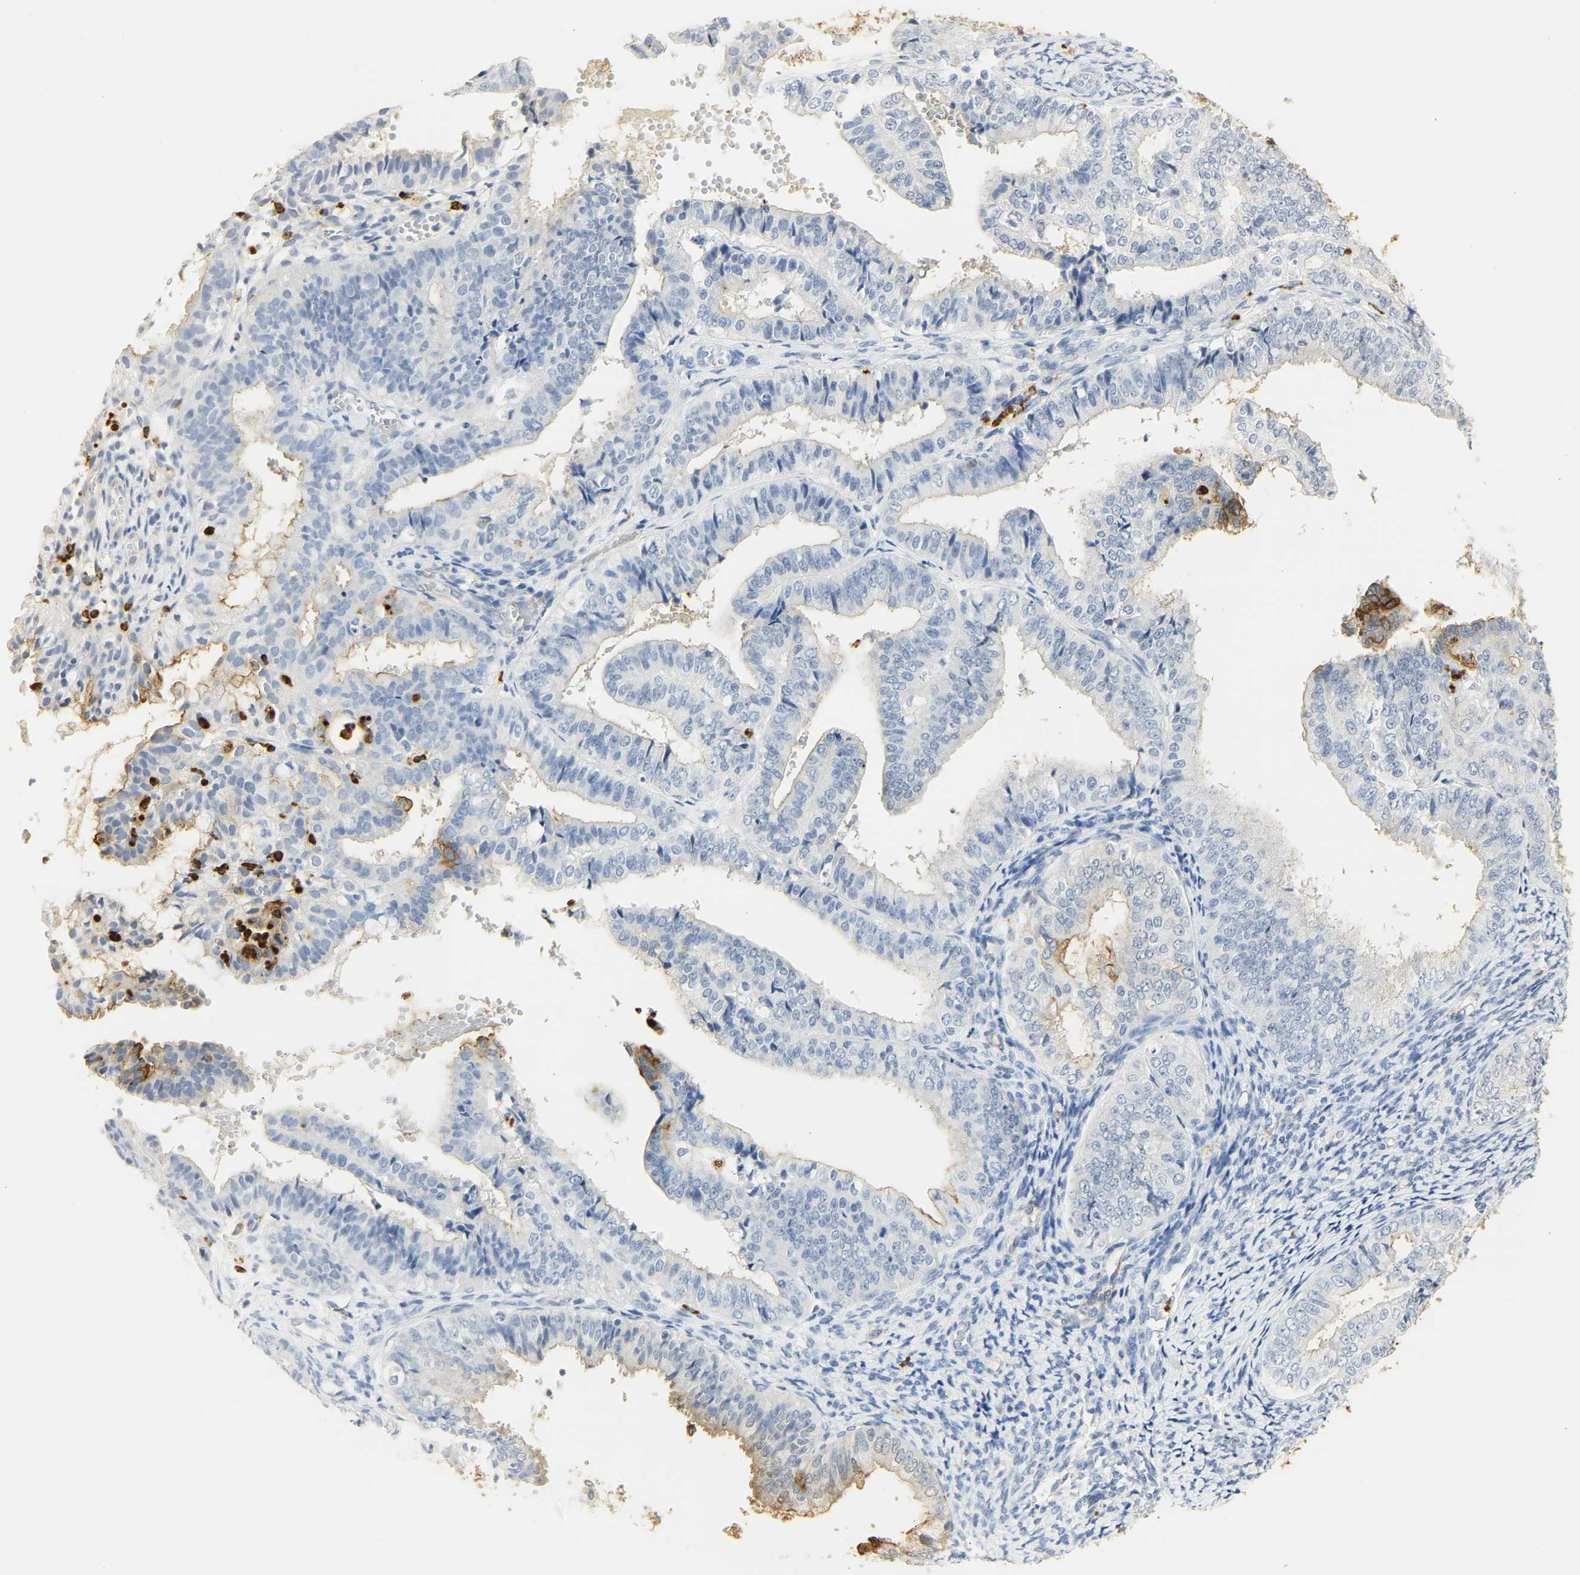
{"staining": {"intensity": "moderate", "quantity": "25%-75%", "location": "cytoplasmic/membranous"}, "tissue": "endometrial cancer", "cell_type": "Tumor cells", "image_type": "cancer", "snomed": [{"axis": "morphology", "description": "Adenocarcinoma, NOS"}, {"axis": "topography", "description": "Endometrium"}], "caption": "Immunohistochemical staining of human endometrial cancer shows moderate cytoplasmic/membranous protein expression in about 25%-75% of tumor cells. Nuclei are stained in blue.", "gene": "CEACAM5", "patient": {"sex": "female", "age": 63}}